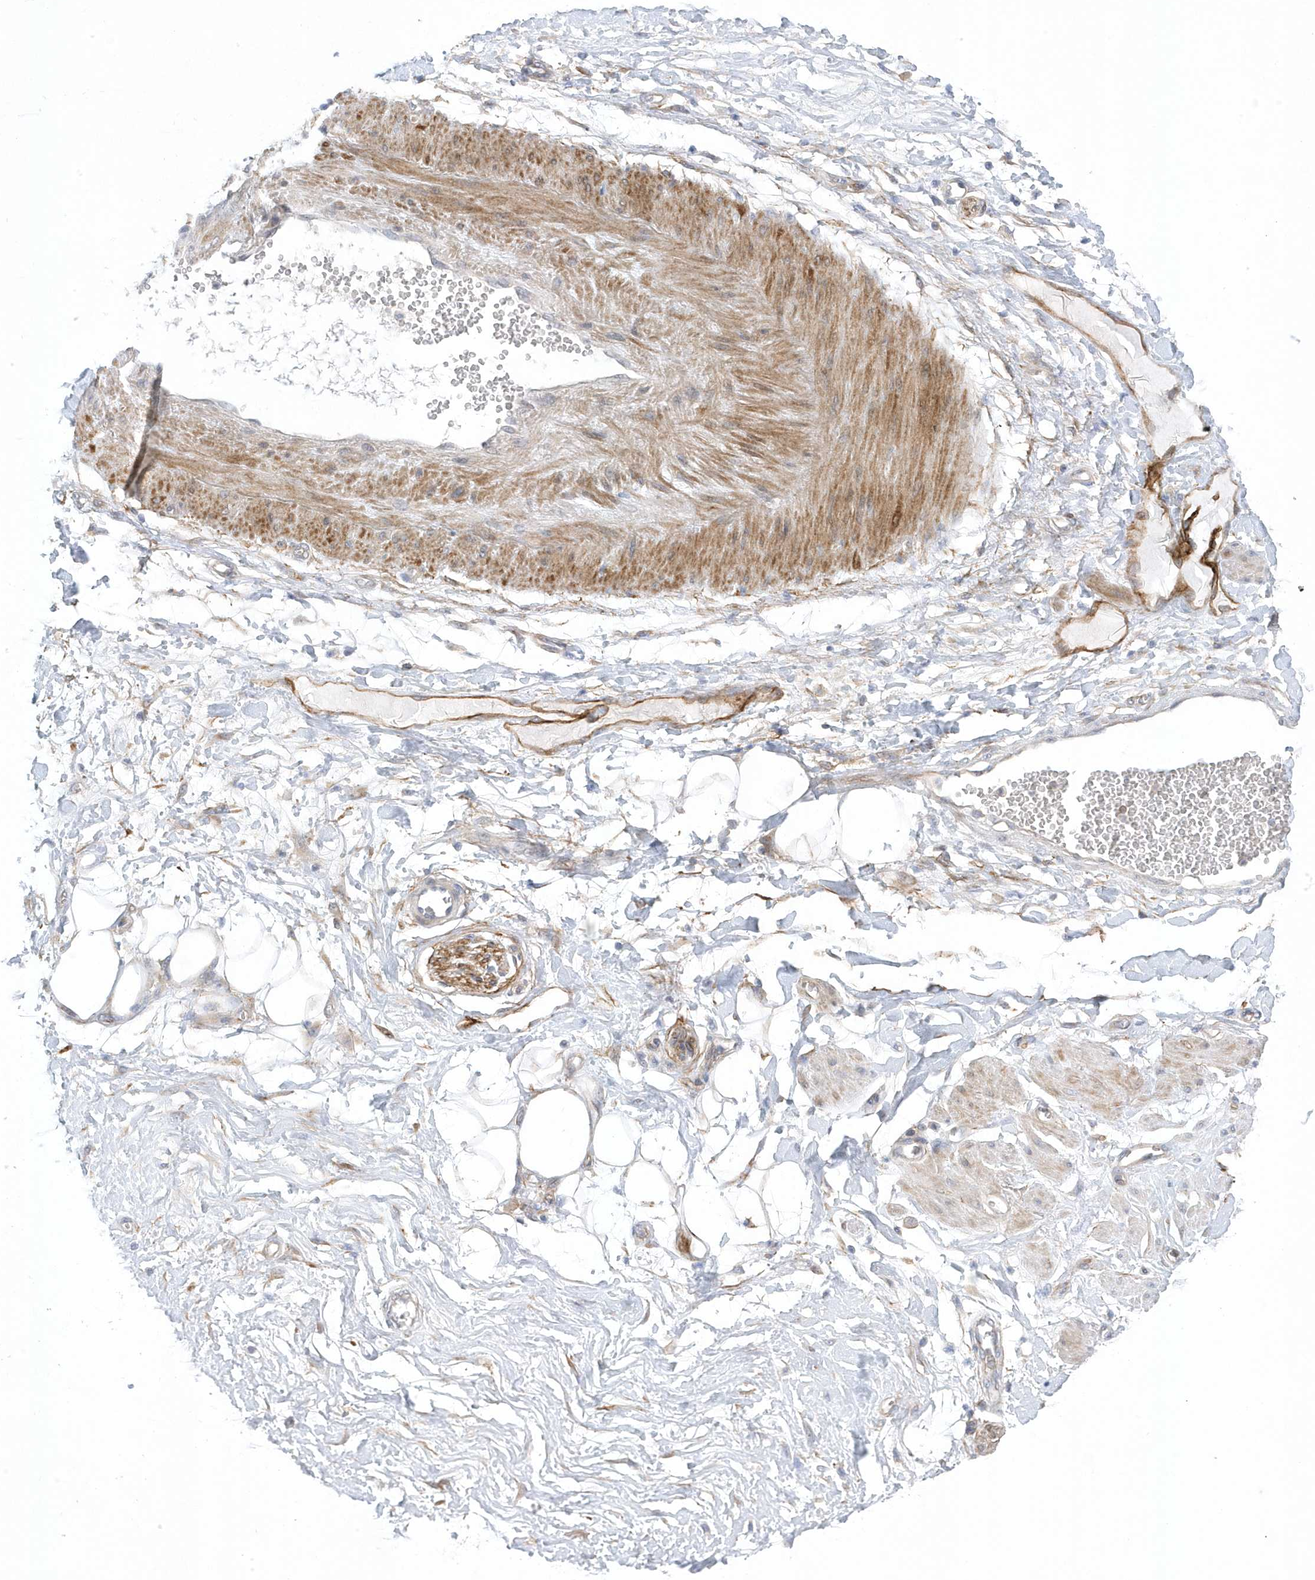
{"staining": {"intensity": "negative", "quantity": "none", "location": "none"}, "tissue": "adipose tissue", "cell_type": "Adipocytes", "image_type": "normal", "snomed": [{"axis": "morphology", "description": "Normal tissue, NOS"}, {"axis": "morphology", "description": "Adenocarcinoma, NOS"}, {"axis": "topography", "description": "Pancreas"}, {"axis": "topography", "description": "Peripheral nerve tissue"}], "caption": "An IHC histopathology image of benign adipose tissue is shown. There is no staining in adipocytes of adipose tissue.", "gene": "ANAPC1", "patient": {"sex": "male", "age": 59}}